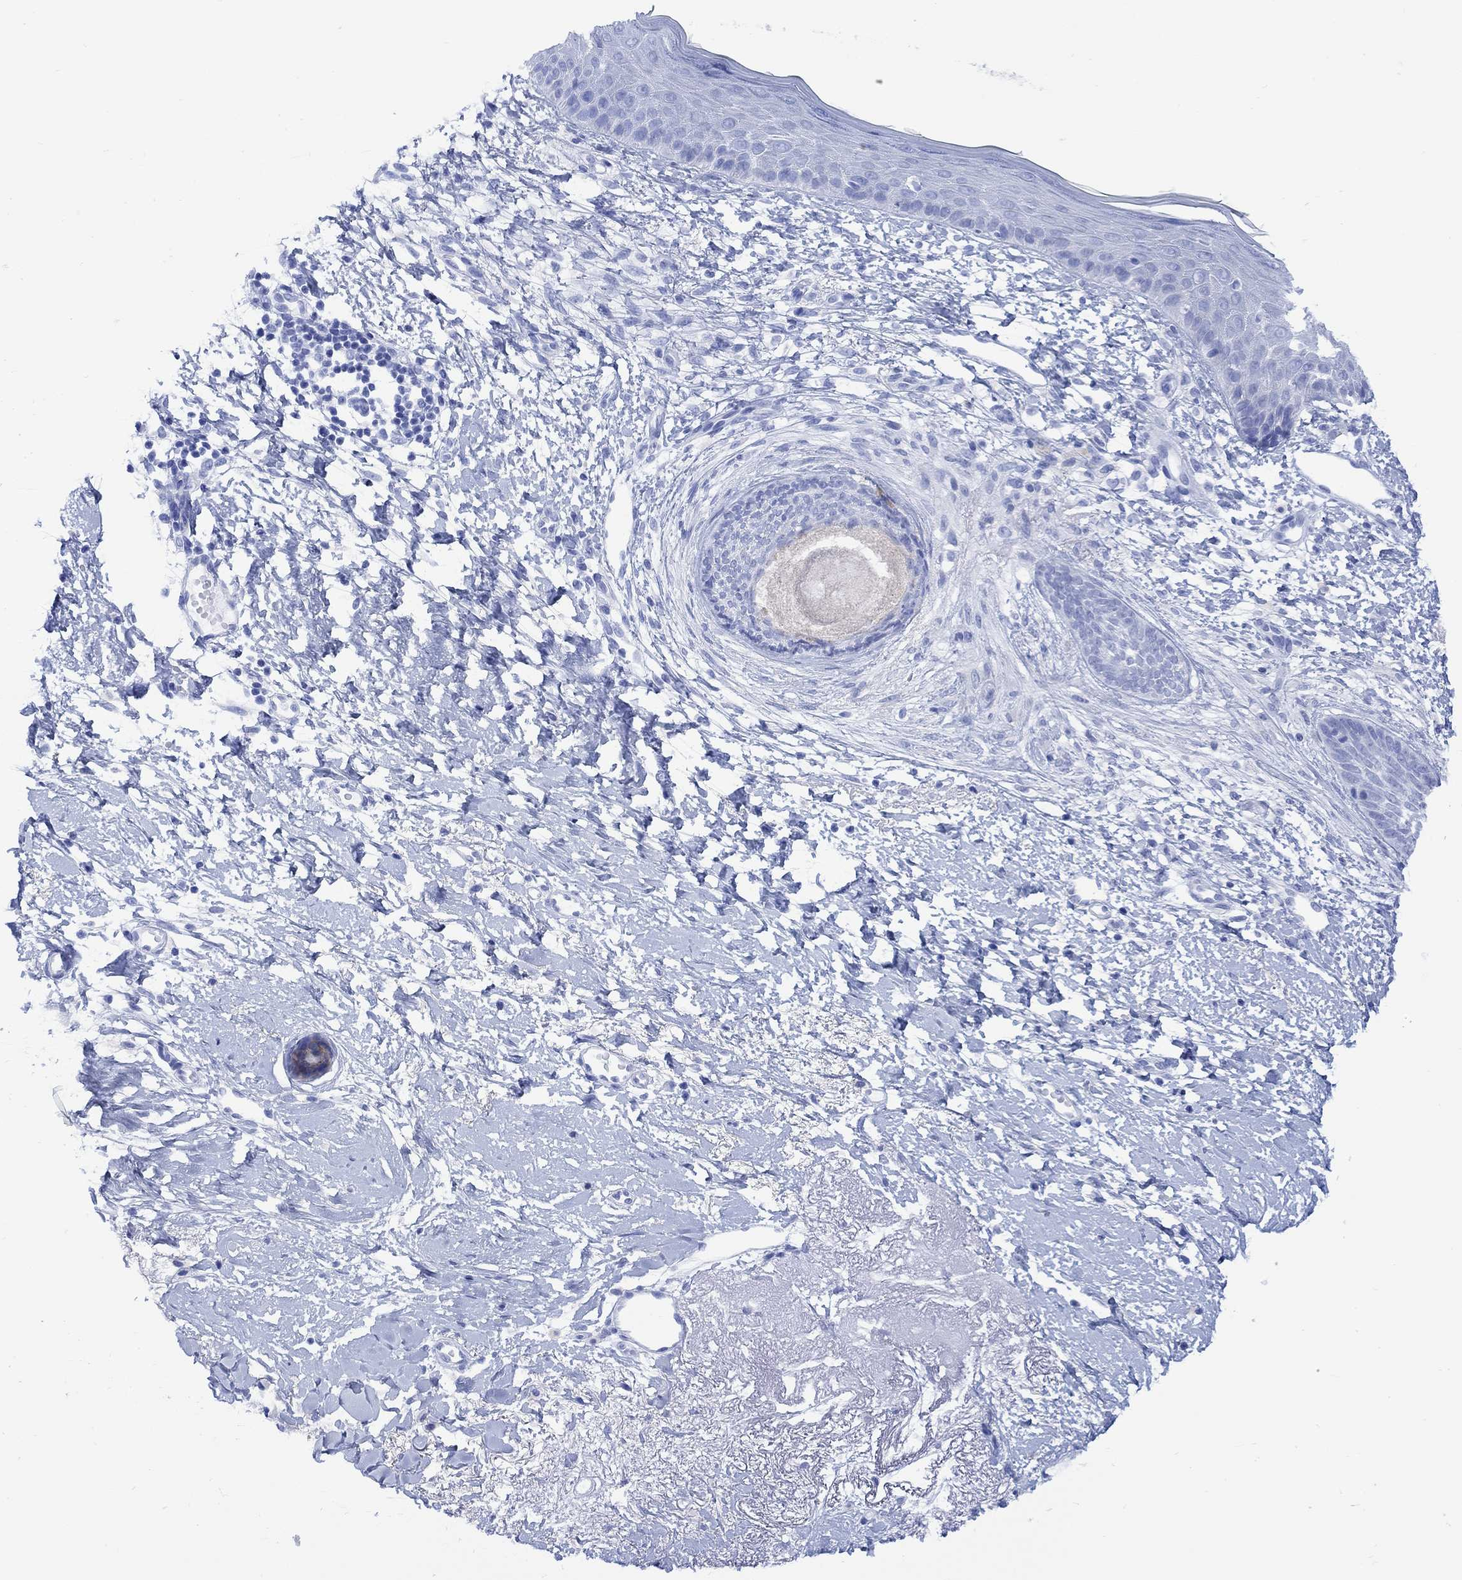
{"staining": {"intensity": "negative", "quantity": "none", "location": "none"}, "tissue": "skin cancer", "cell_type": "Tumor cells", "image_type": "cancer", "snomed": [{"axis": "morphology", "description": "Normal tissue, NOS"}, {"axis": "morphology", "description": "Basal cell carcinoma"}, {"axis": "topography", "description": "Skin"}], "caption": "The image demonstrates no significant staining in tumor cells of skin basal cell carcinoma. (DAB (3,3'-diaminobenzidine) immunohistochemistry, high magnification).", "gene": "MYL1", "patient": {"sex": "male", "age": 84}}